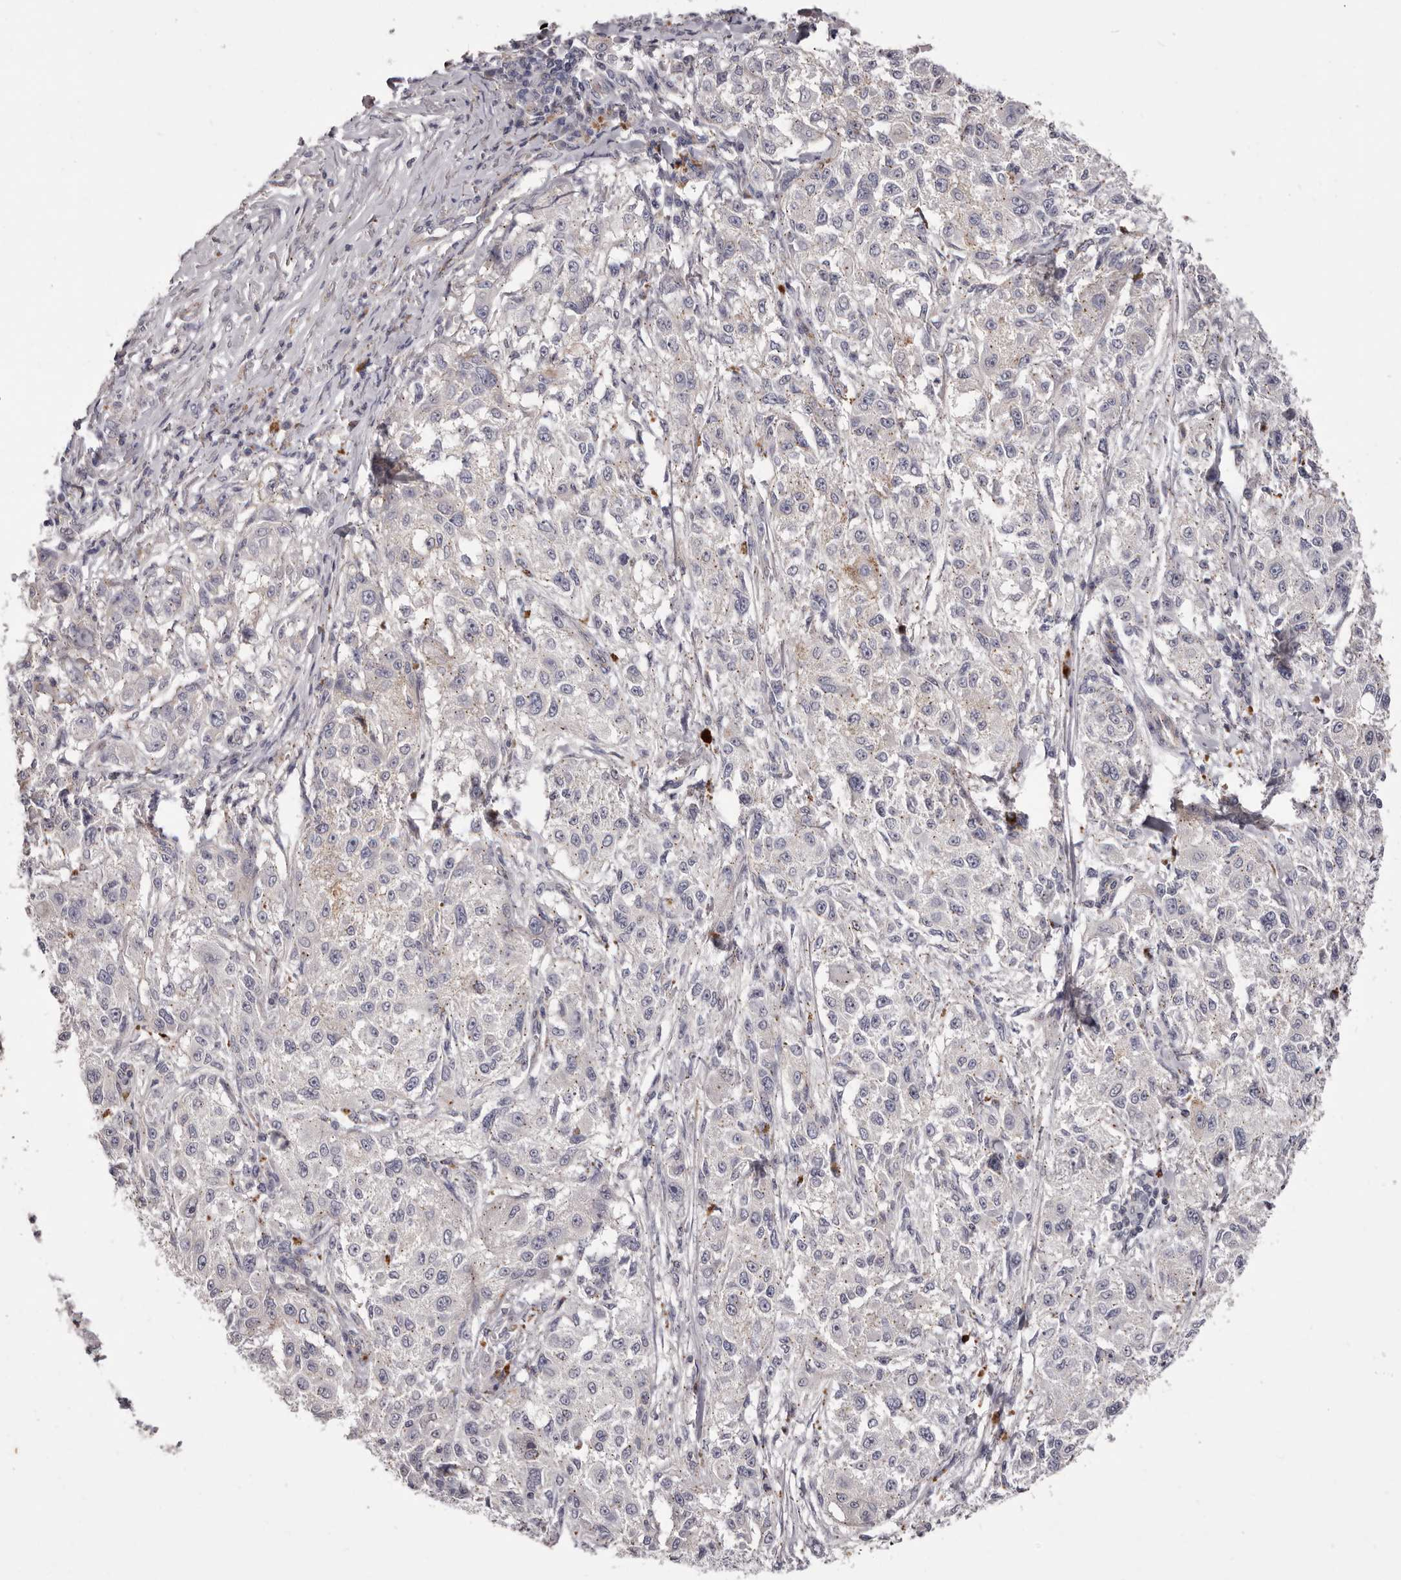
{"staining": {"intensity": "negative", "quantity": "none", "location": "none"}, "tissue": "melanoma", "cell_type": "Tumor cells", "image_type": "cancer", "snomed": [{"axis": "morphology", "description": "Necrosis, NOS"}, {"axis": "morphology", "description": "Malignant melanoma, NOS"}, {"axis": "topography", "description": "Skin"}], "caption": "Human melanoma stained for a protein using IHC reveals no positivity in tumor cells.", "gene": "PEG10", "patient": {"sex": "female", "age": 87}}